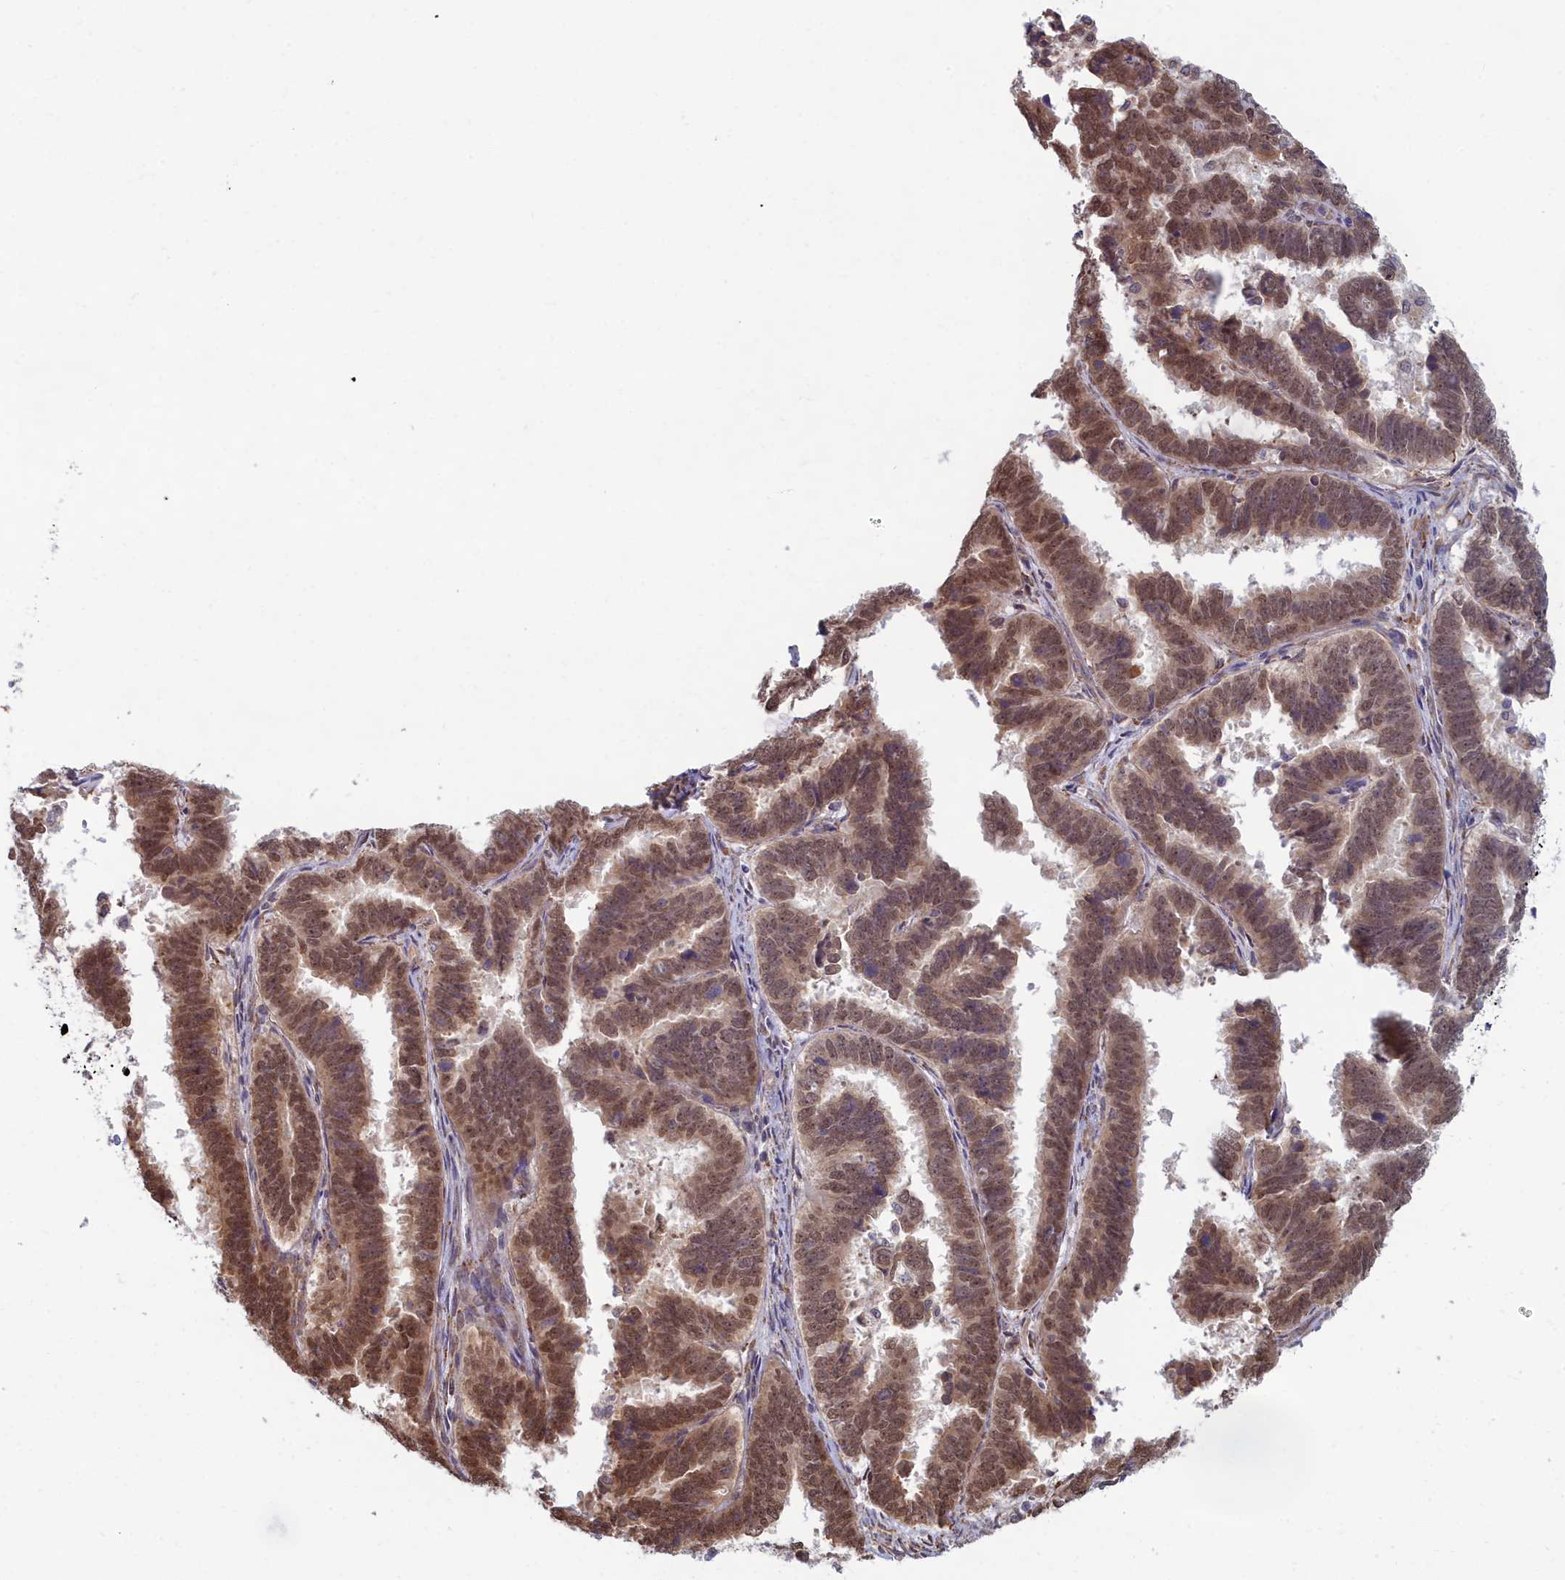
{"staining": {"intensity": "moderate", "quantity": ">75%", "location": "nuclear"}, "tissue": "endometrial cancer", "cell_type": "Tumor cells", "image_type": "cancer", "snomed": [{"axis": "morphology", "description": "Adenocarcinoma, NOS"}, {"axis": "topography", "description": "Endometrium"}], "caption": "High-power microscopy captured an IHC histopathology image of endometrial cancer (adenocarcinoma), revealing moderate nuclear positivity in about >75% of tumor cells.", "gene": "MAK16", "patient": {"sex": "female", "age": 75}}